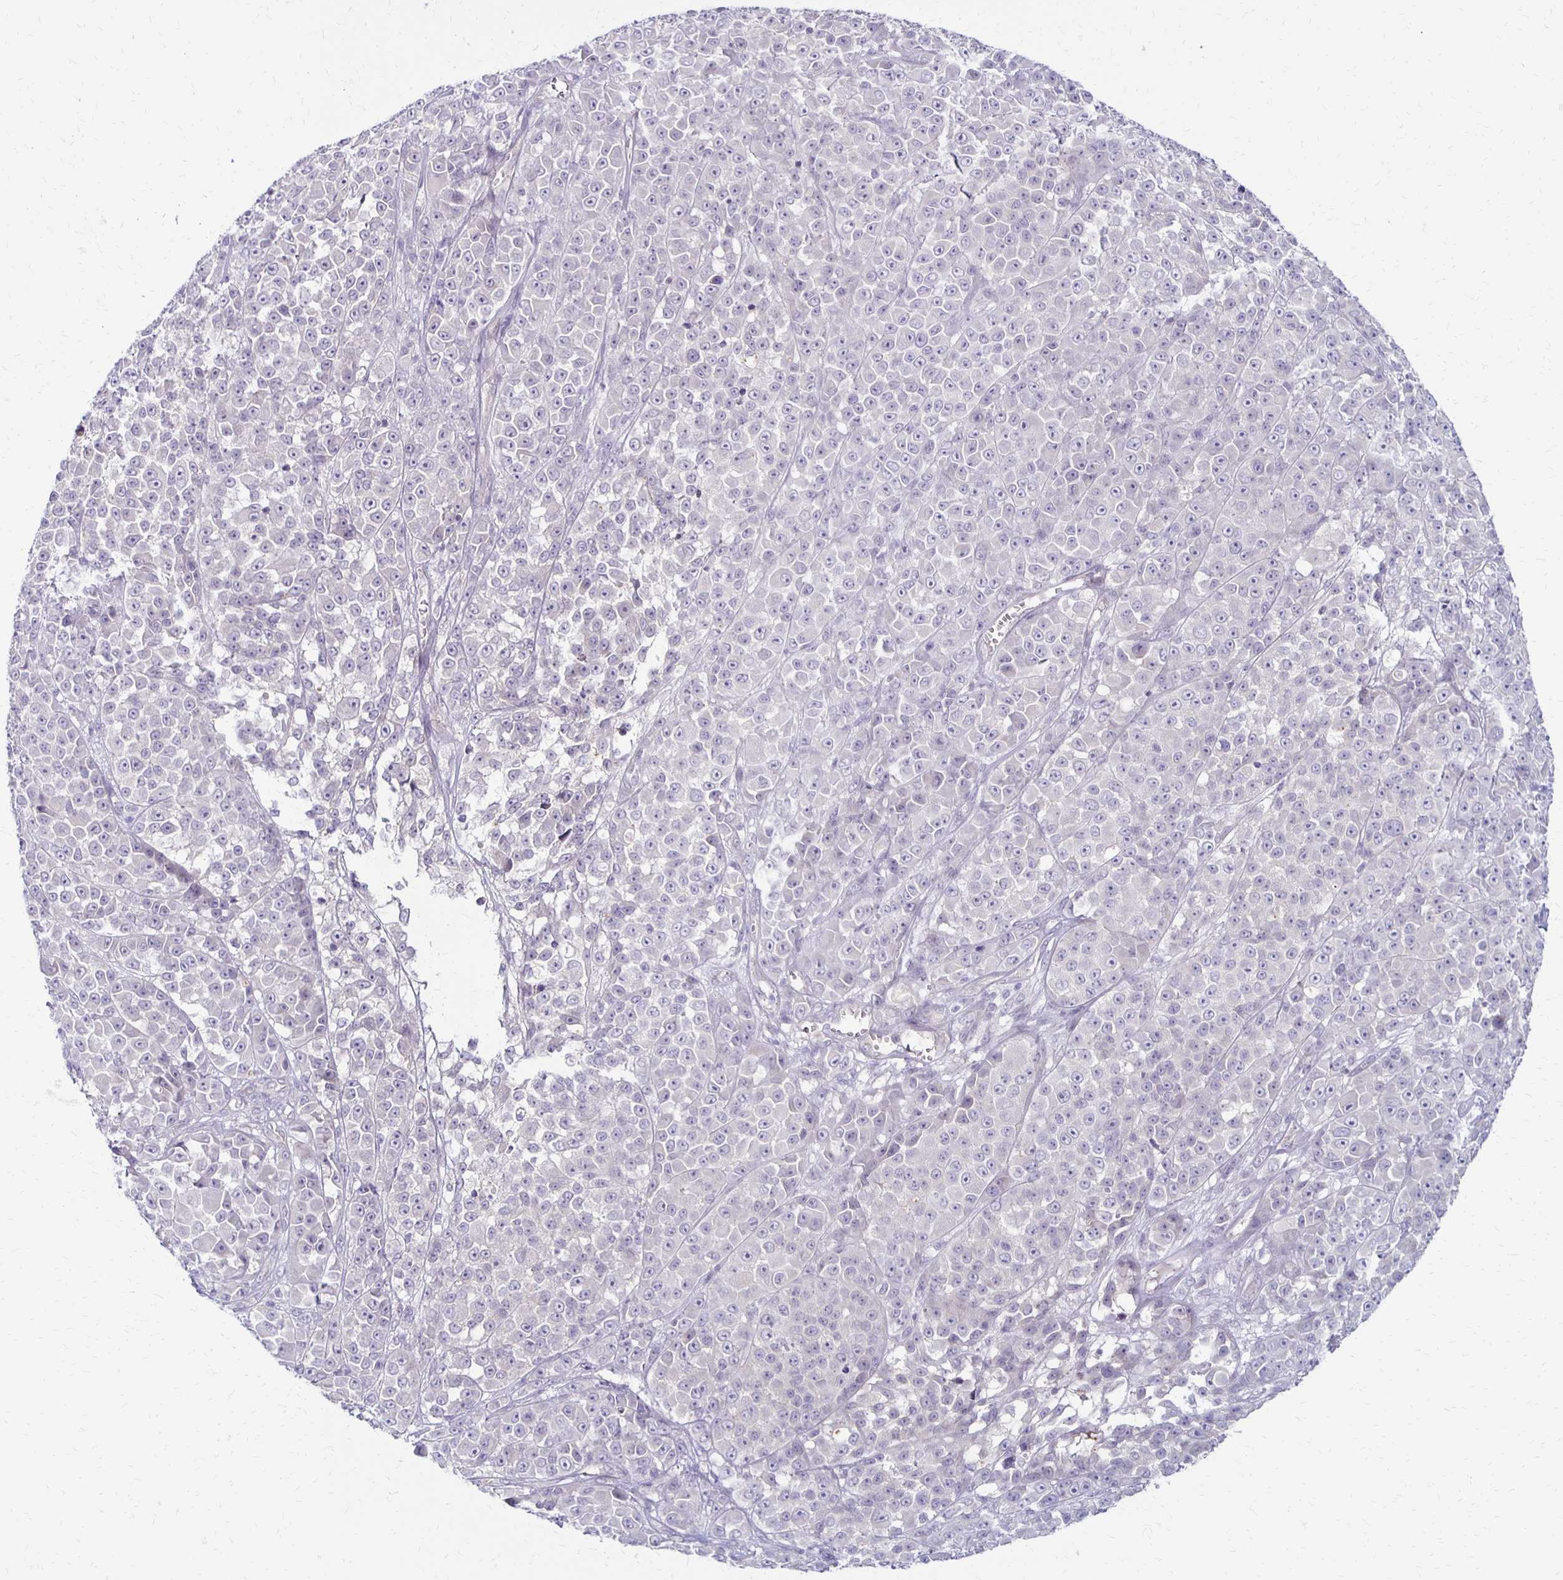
{"staining": {"intensity": "negative", "quantity": "none", "location": "none"}, "tissue": "melanoma", "cell_type": "Tumor cells", "image_type": "cancer", "snomed": [{"axis": "morphology", "description": "Malignant melanoma, NOS"}, {"axis": "topography", "description": "Skin"}, {"axis": "topography", "description": "Skin of back"}], "caption": "Immunohistochemical staining of human malignant melanoma shows no significant staining in tumor cells.", "gene": "KATNBL1", "patient": {"sex": "male", "age": 91}}